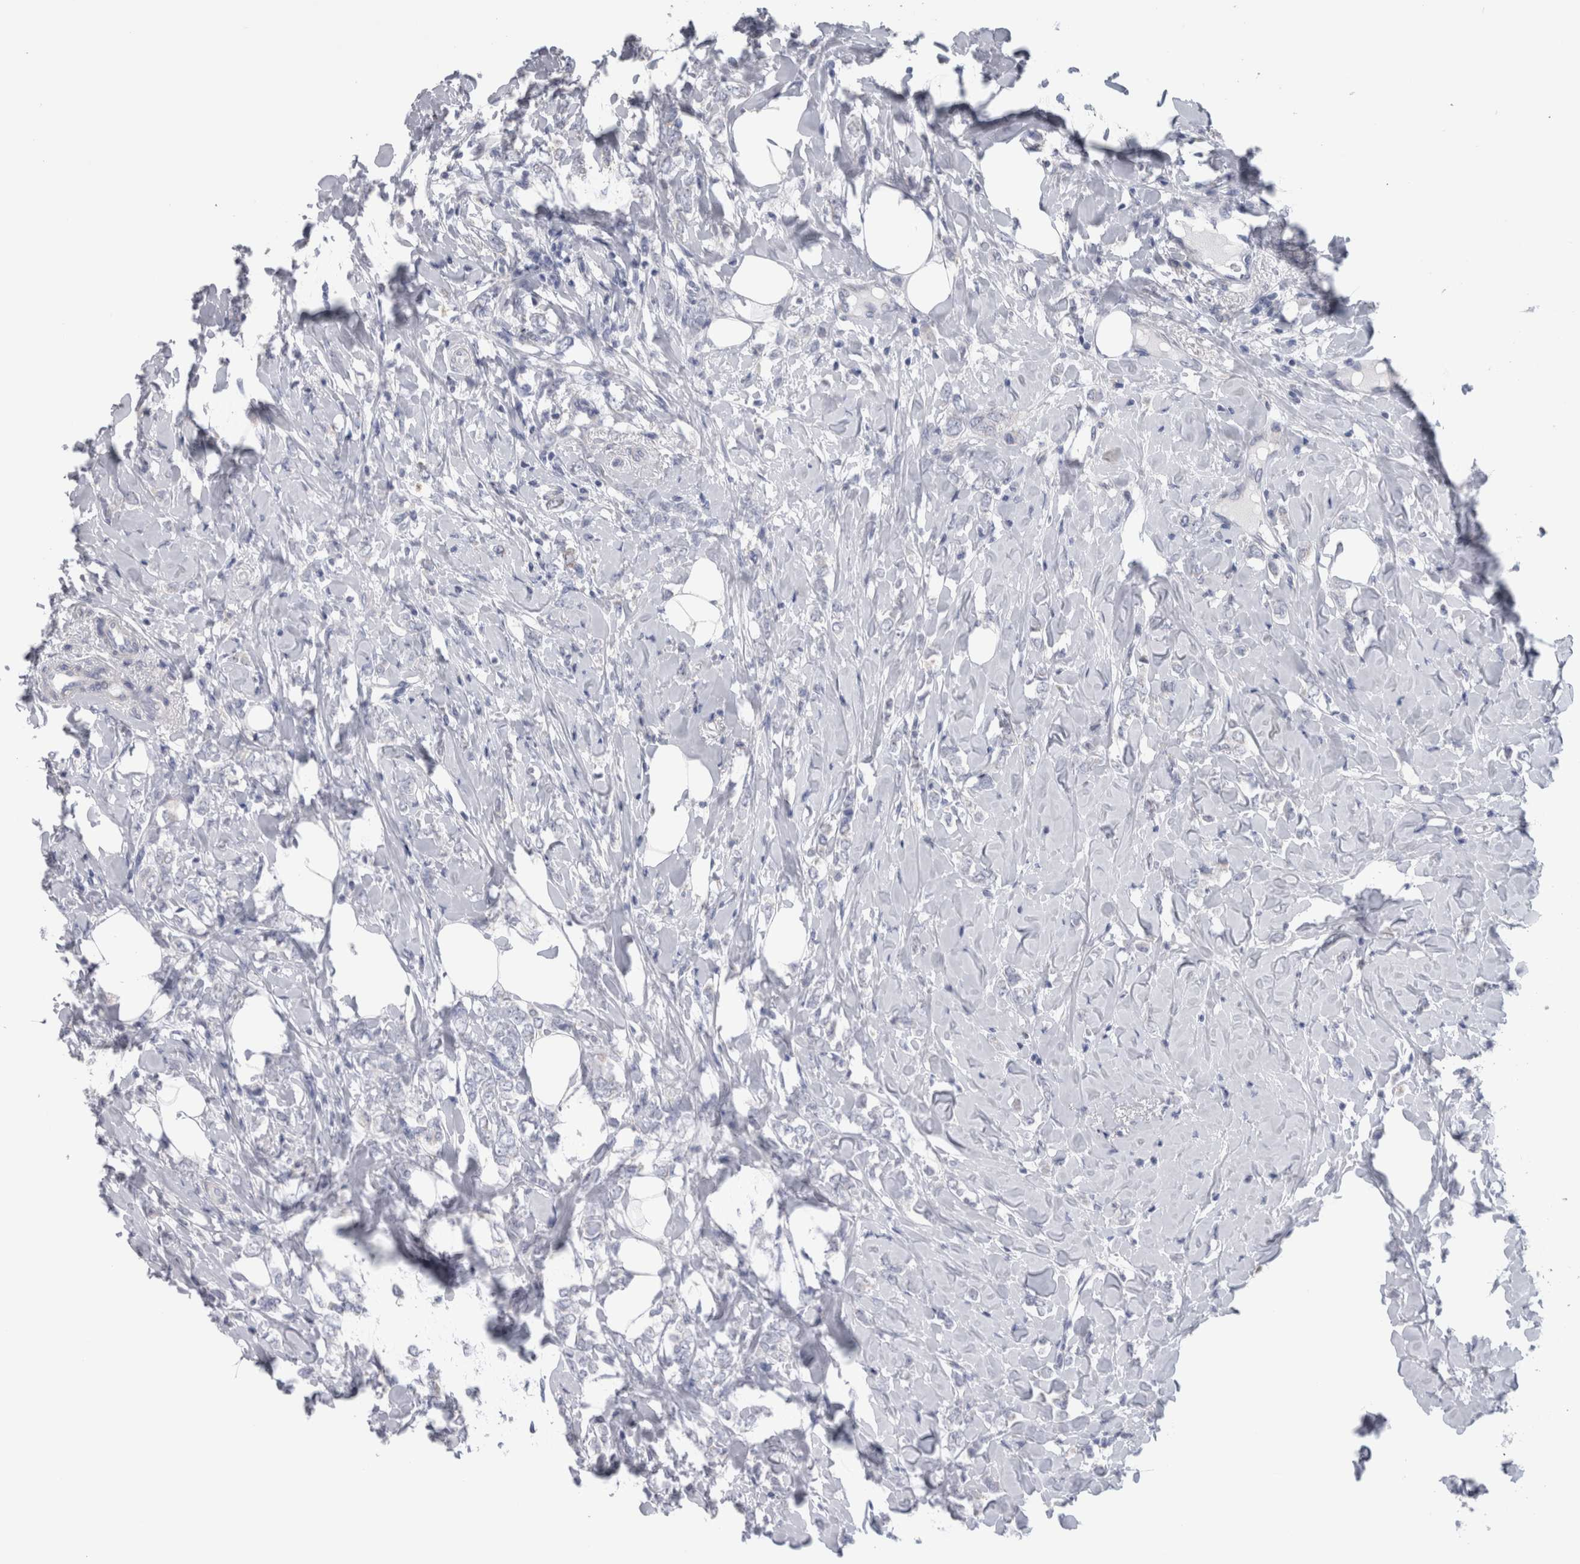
{"staining": {"intensity": "negative", "quantity": "none", "location": "none"}, "tissue": "breast cancer", "cell_type": "Tumor cells", "image_type": "cancer", "snomed": [{"axis": "morphology", "description": "Normal tissue, NOS"}, {"axis": "morphology", "description": "Lobular carcinoma"}, {"axis": "topography", "description": "Breast"}], "caption": "Tumor cells show no significant protein positivity in breast cancer. (DAB (3,3'-diaminobenzidine) IHC, high magnification).", "gene": "GDAP1", "patient": {"sex": "female", "age": 47}}